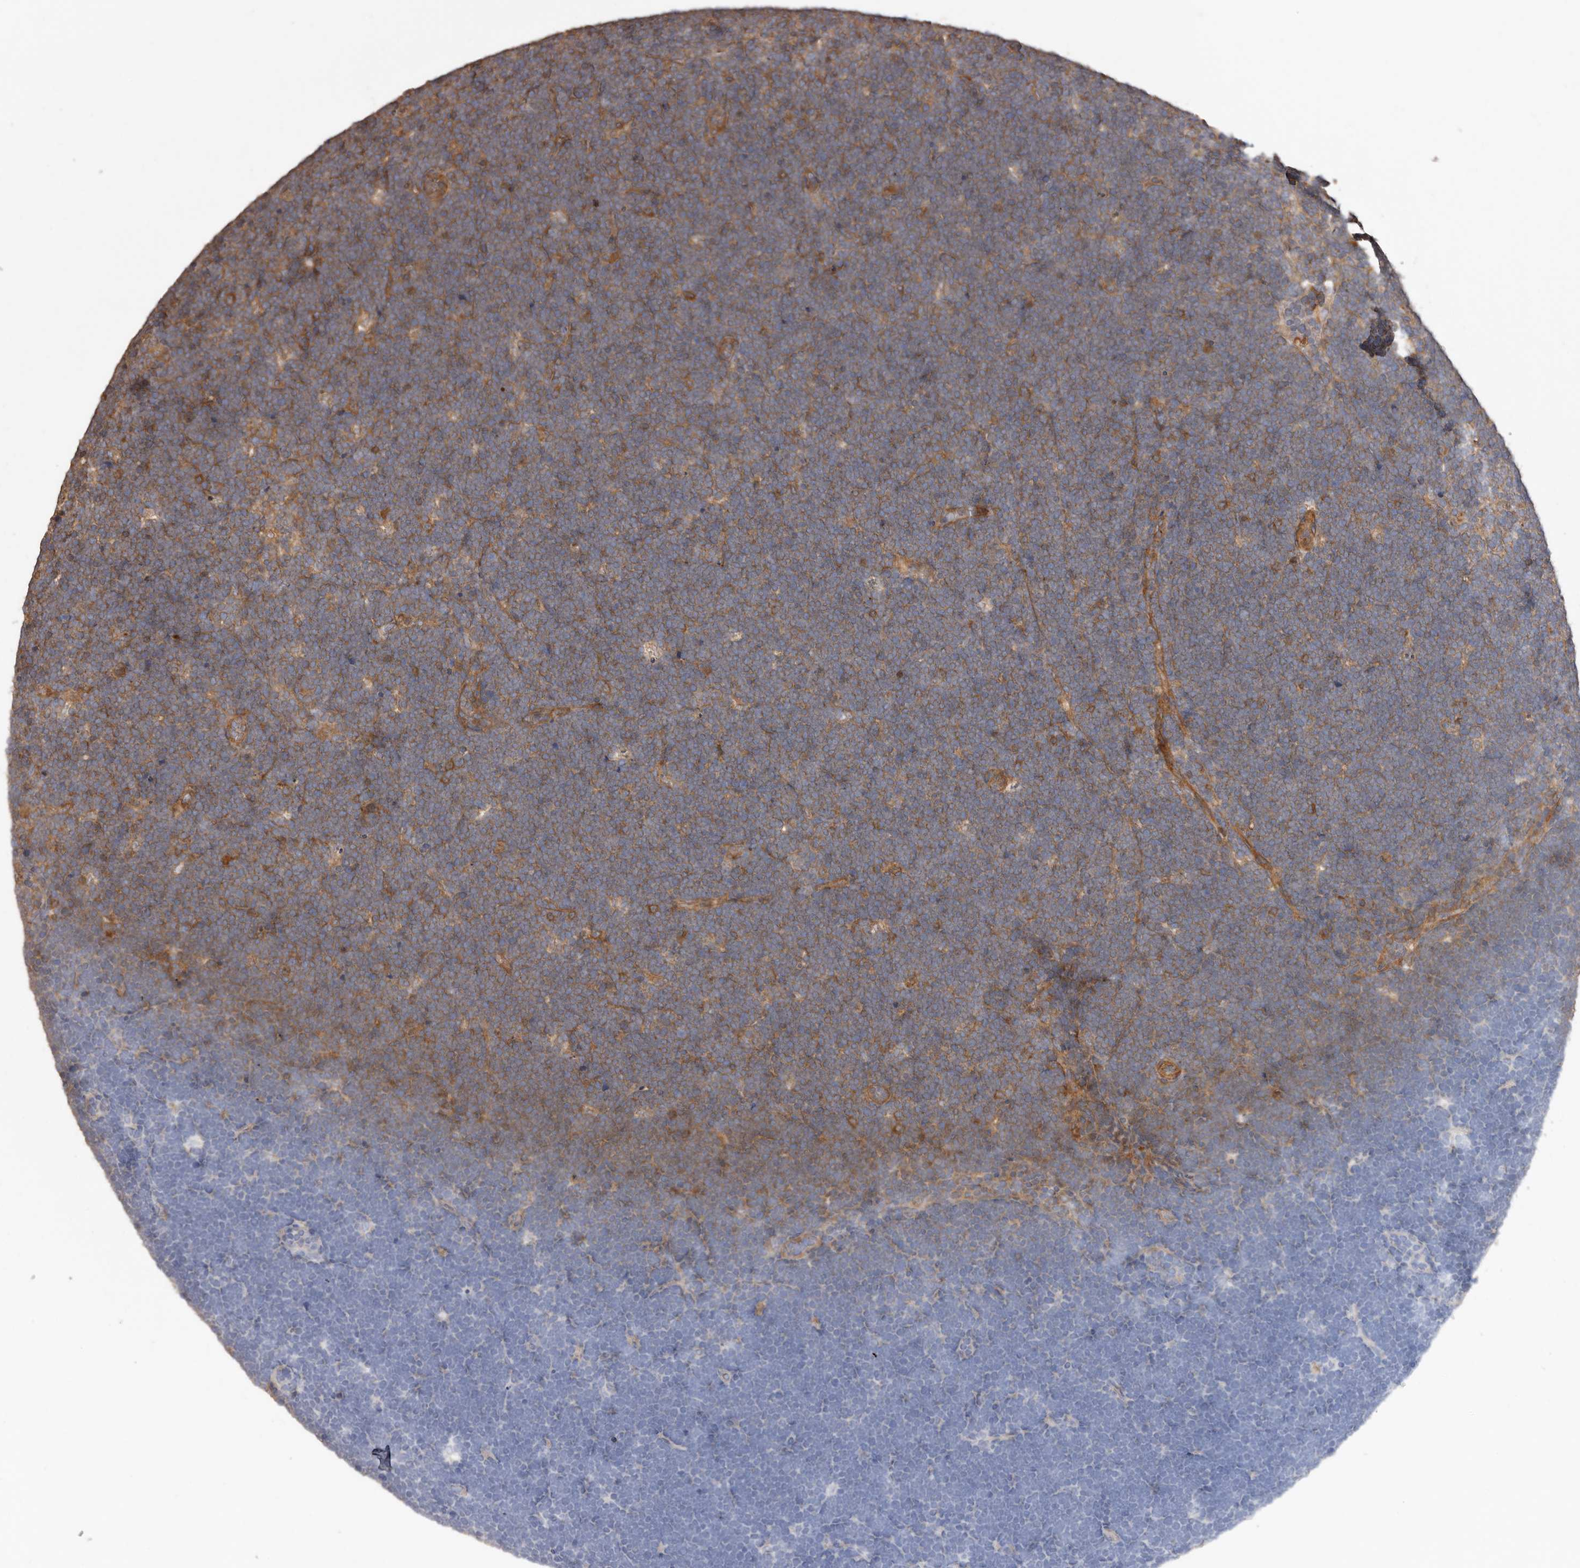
{"staining": {"intensity": "moderate", "quantity": ">75%", "location": "cytoplasmic/membranous"}, "tissue": "lymphoma", "cell_type": "Tumor cells", "image_type": "cancer", "snomed": [{"axis": "morphology", "description": "Malignant lymphoma, non-Hodgkin's type, High grade"}, {"axis": "topography", "description": "Lymph node"}], "caption": "This image demonstrates IHC staining of lymphoma, with medium moderate cytoplasmic/membranous expression in about >75% of tumor cells.", "gene": "COQ8B", "patient": {"sex": "male", "age": 13}}